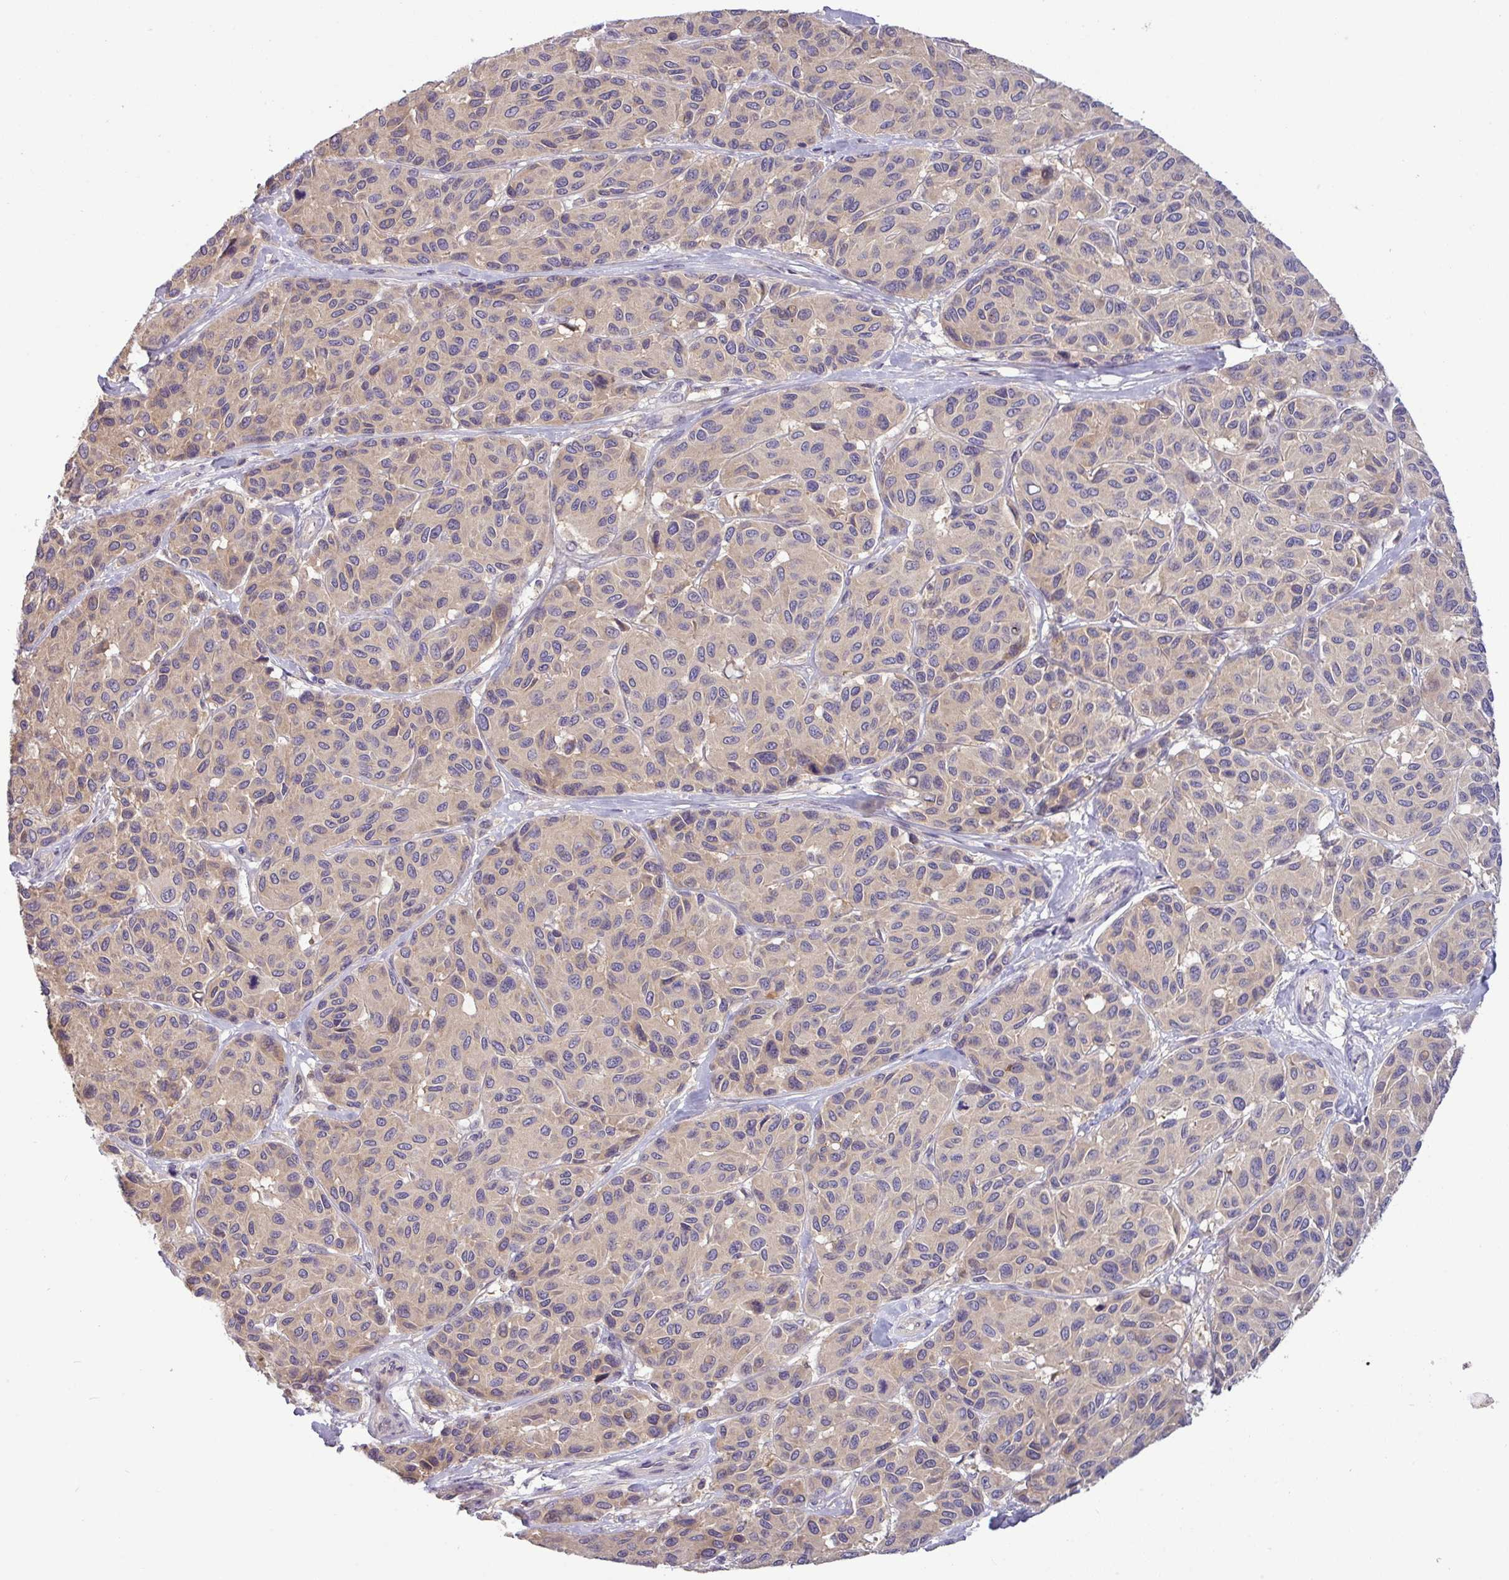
{"staining": {"intensity": "weak", "quantity": "25%-75%", "location": "cytoplasmic/membranous"}, "tissue": "melanoma", "cell_type": "Tumor cells", "image_type": "cancer", "snomed": [{"axis": "morphology", "description": "Malignant melanoma, NOS"}, {"axis": "topography", "description": "Skin"}], "caption": "High-power microscopy captured an immunohistochemistry (IHC) photomicrograph of malignant melanoma, revealing weak cytoplasmic/membranous staining in about 25%-75% of tumor cells.", "gene": "TMEM62", "patient": {"sex": "female", "age": 66}}